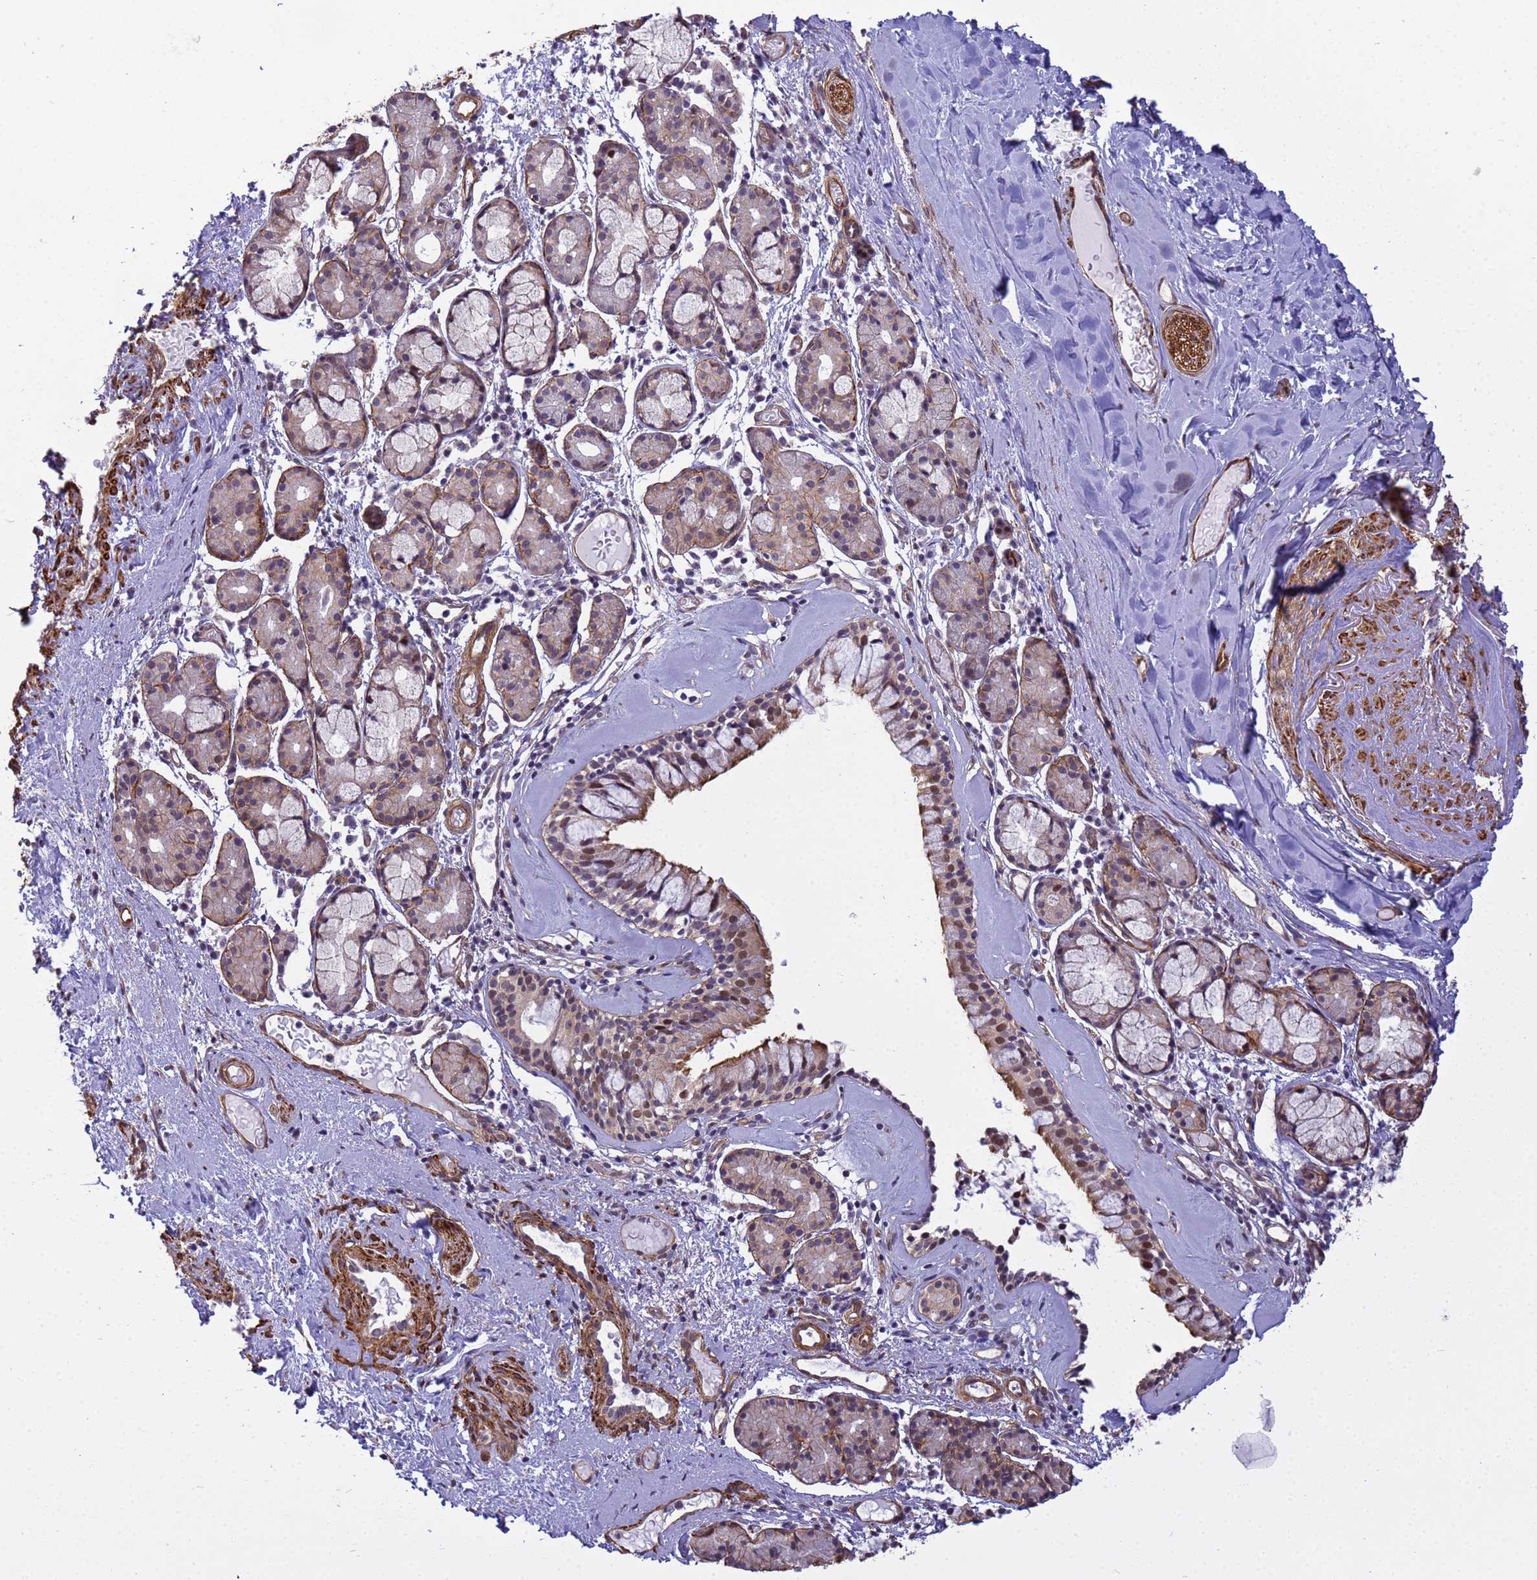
{"staining": {"intensity": "moderate", "quantity": ">75%", "location": "cytoplasmic/membranous,nuclear"}, "tissue": "nasopharynx", "cell_type": "Respiratory epithelial cells", "image_type": "normal", "snomed": [{"axis": "morphology", "description": "Normal tissue, NOS"}, {"axis": "topography", "description": "Nasopharynx"}], "caption": "This image exhibits benign nasopharynx stained with immunohistochemistry (IHC) to label a protein in brown. The cytoplasmic/membranous,nuclear of respiratory epithelial cells show moderate positivity for the protein. Nuclei are counter-stained blue.", "gene": "ITGB4", "patient": {"sex": "male", "age": 82}}